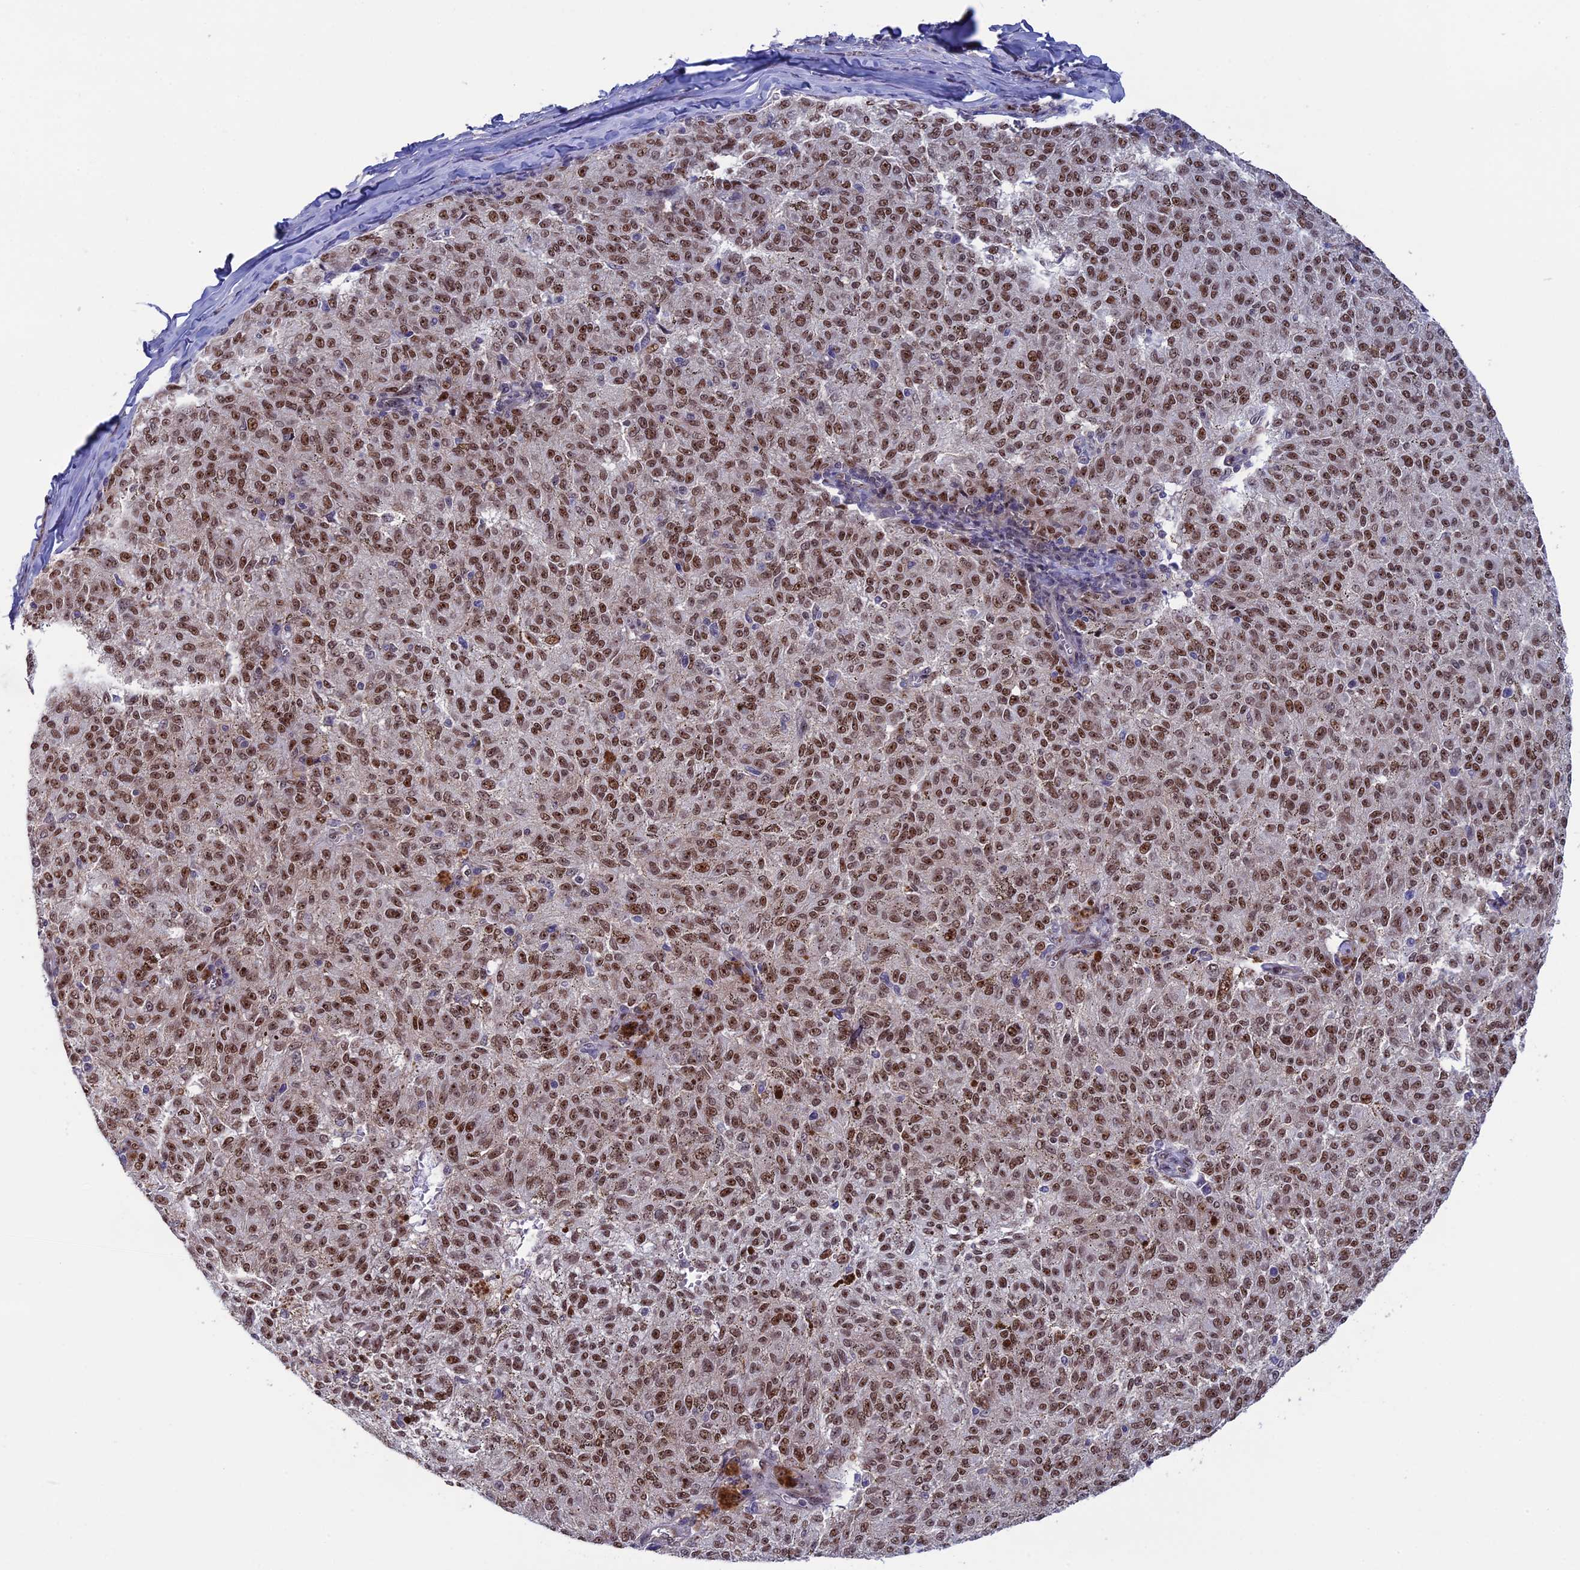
{"staining": {"intensity": "moderate", "quantity": ">75%", "location": "nuclear"}, "tissue": "melanoma", "cell_type": "Tumor cells", "image_type": "cancer", "snomed": [{"axis": "morphology", "description": "Malignant melanoma, NOS"}, {"axis": "topography", "description": "Skin"}], "caption": "A photomicrograph showing moderate nuclear expression in about >75% of tumor cells in melanoma, as visualized by brown immunohistochemical staining.", "gene": "CCDC86", "patient": {"sex": "female", "age": 72}}